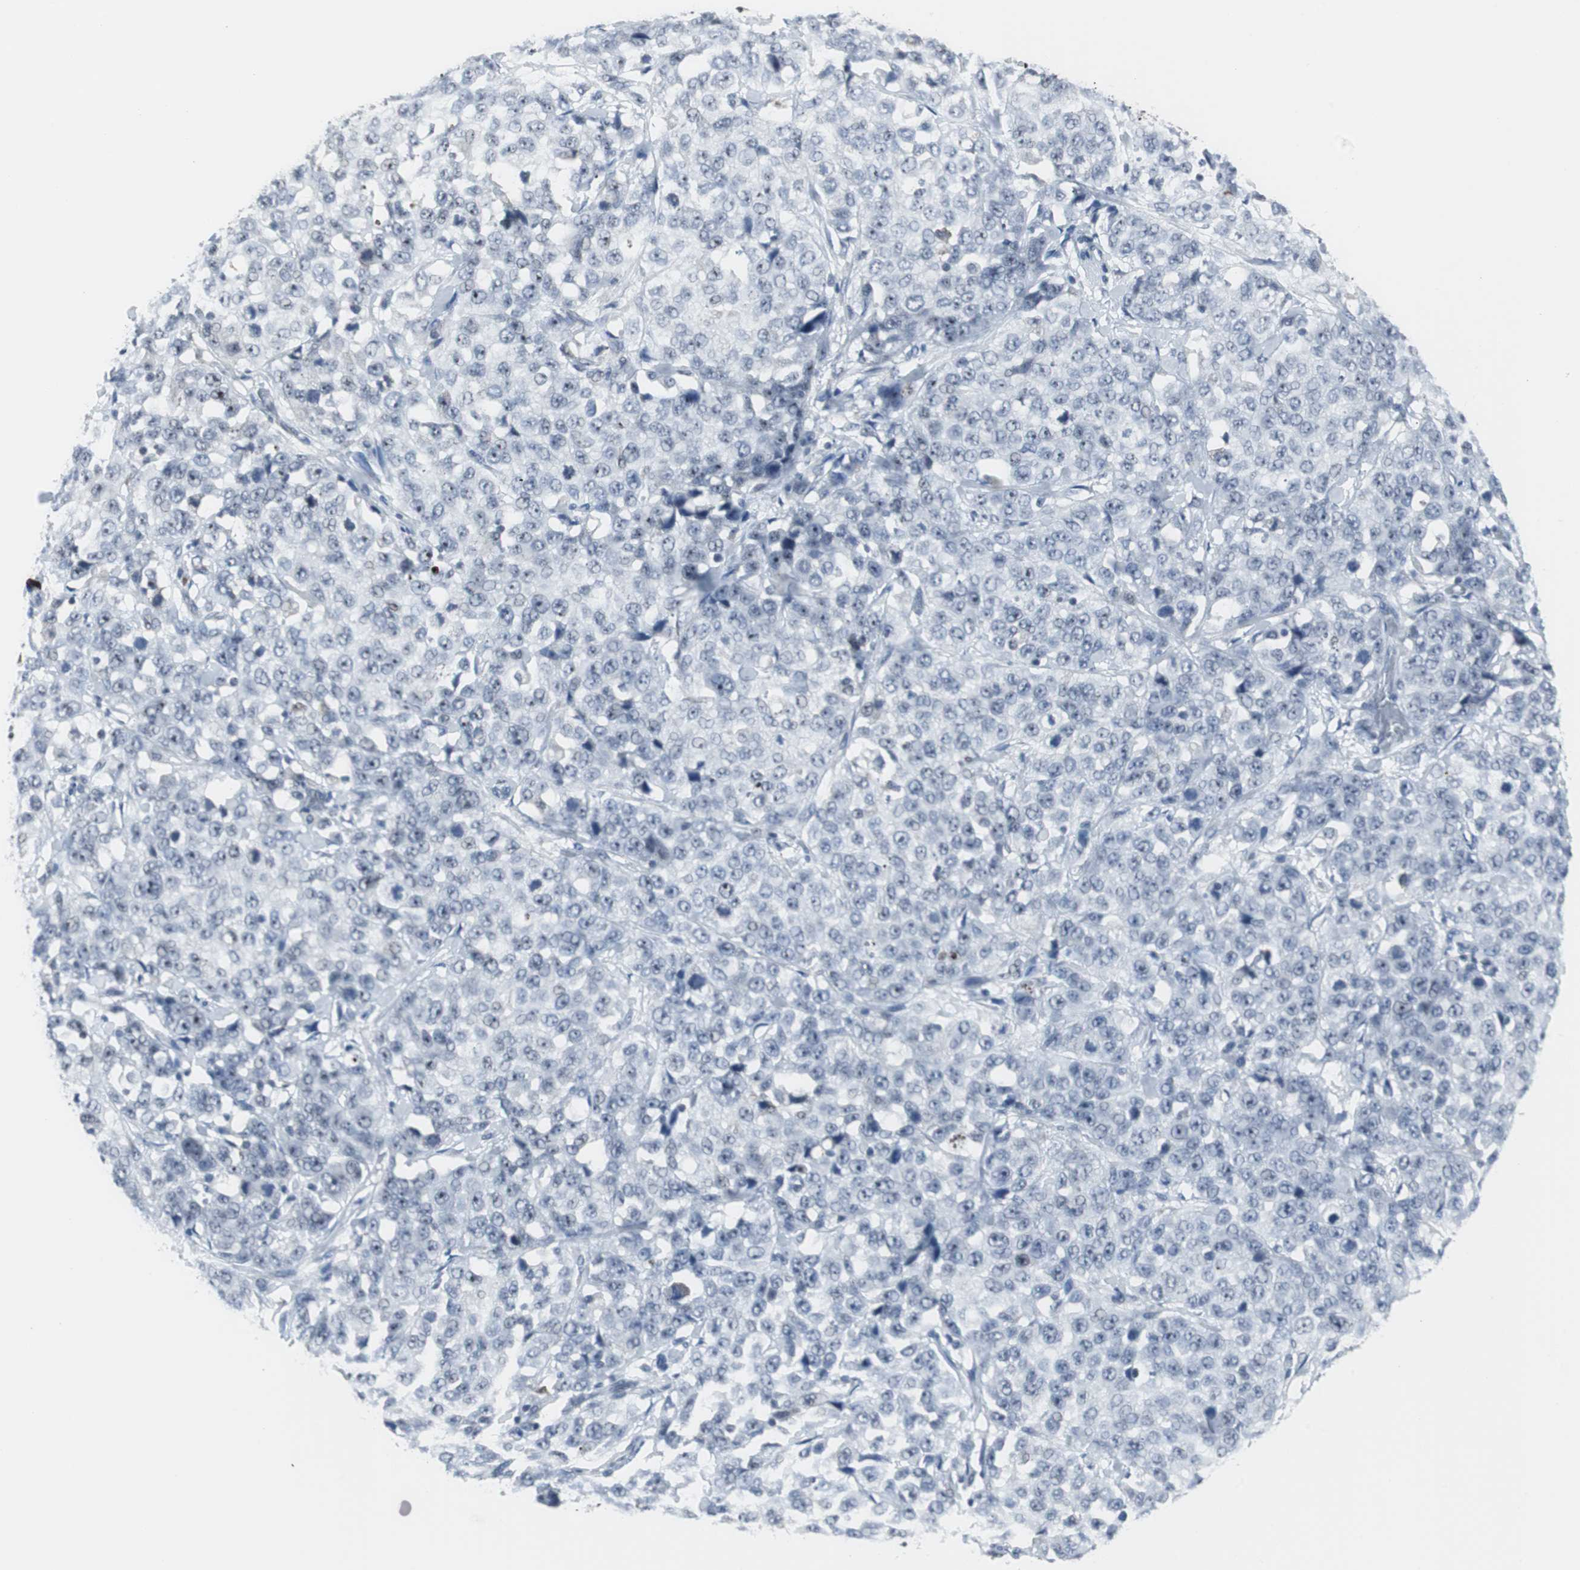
{"staining": {"intensity": "negative", "quantity": "none", "location": "none"}, "tissue": "stomach cancer", "cell_type": "Tumor cells", "image_type": "cancer", "snomed": [{"axis": "morphology", "description": "Normal tissue, NOS"}, {"axis": "morphology", "description": "Adenocarcinoma, NOS"}, {"axis": "topography", "description": "Stomach"}], "caption": "Human stomach cancer (adenocarcinoma) stained for a protein using IHC demonstrates no expression in tumor cells.", "gene": "DOK1", "patient": {"sex": "male", "age": 48}}